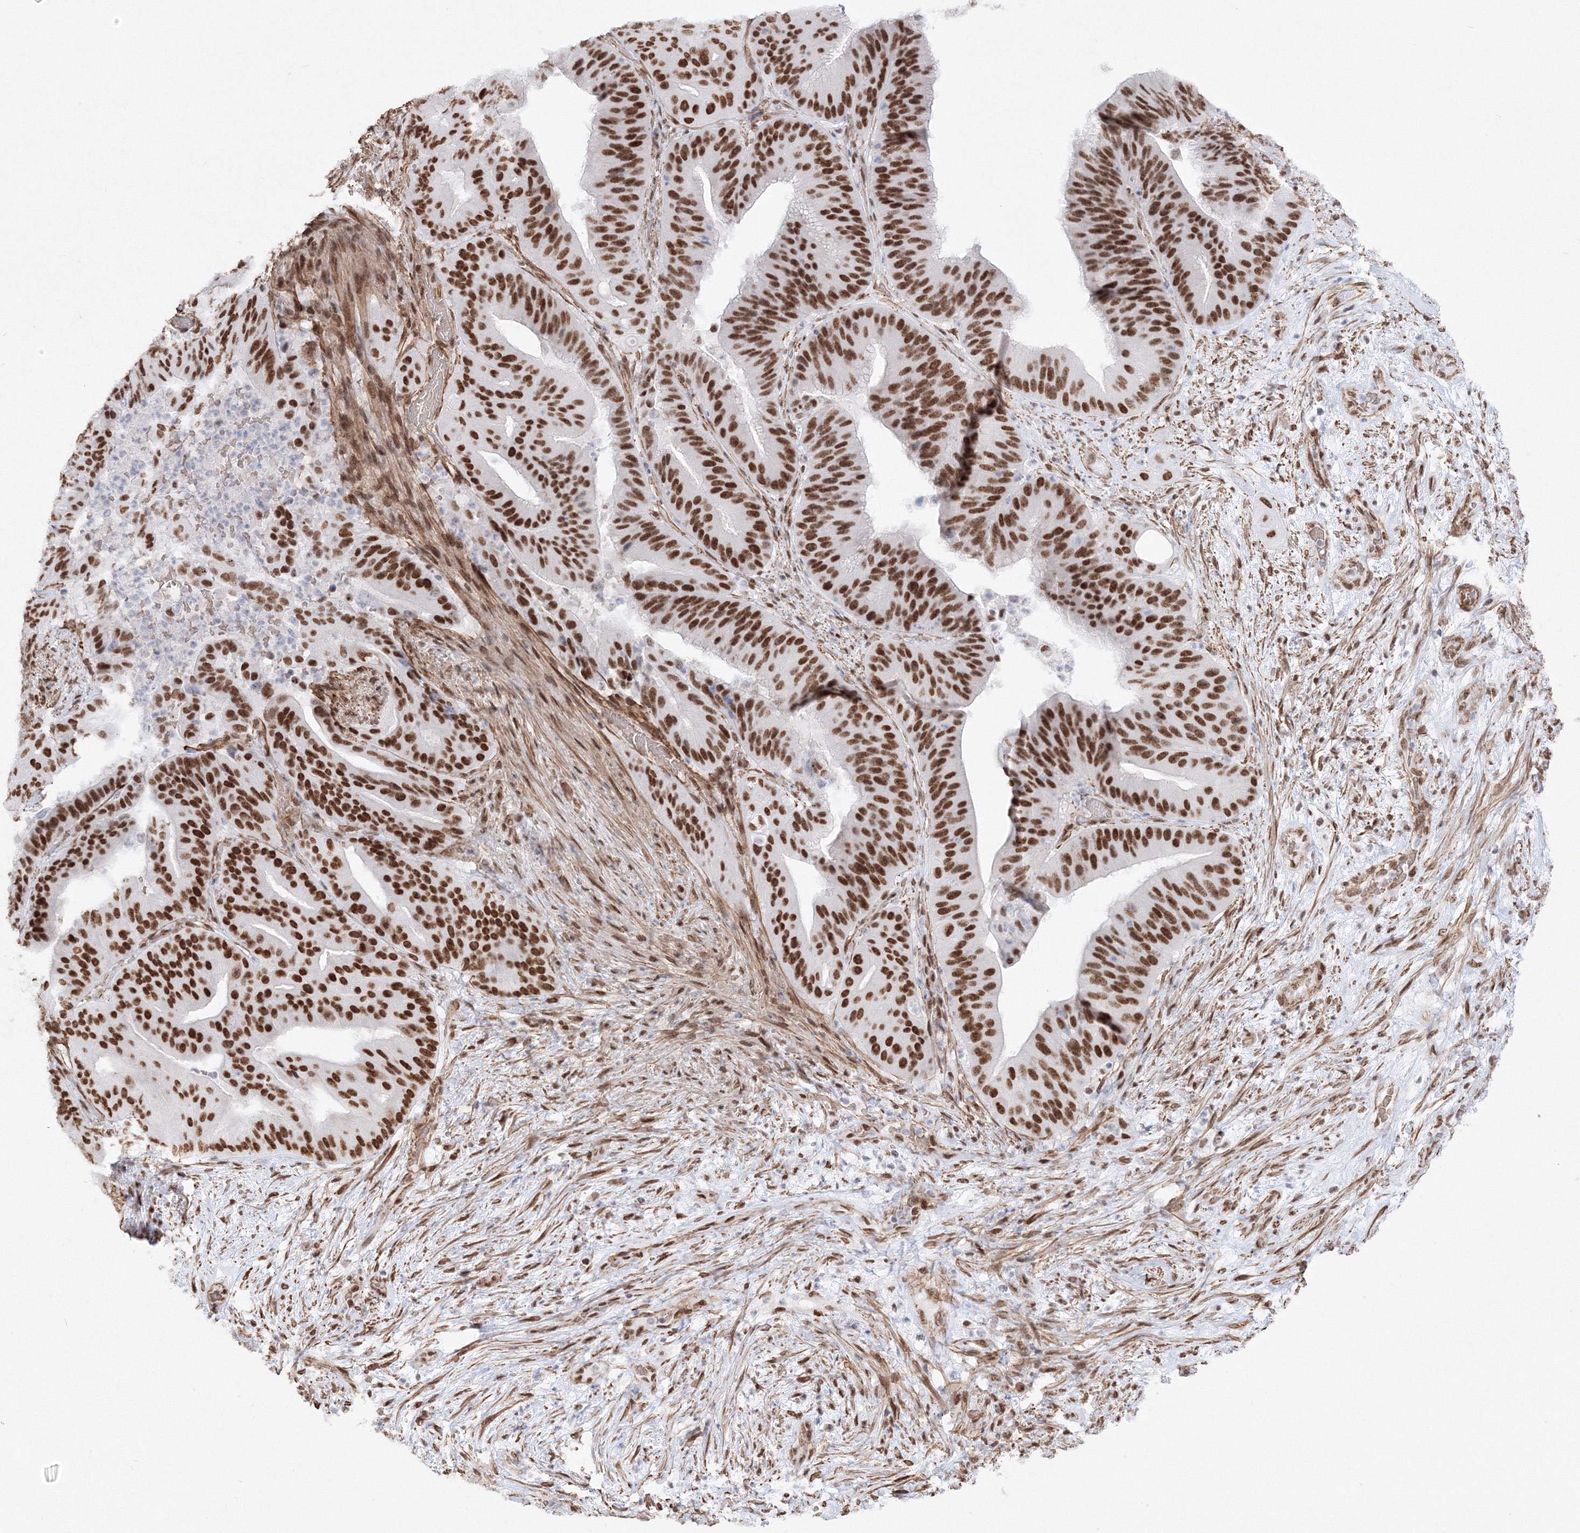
{"staining": {"intensity": "strong", "quantity": ">75%", "location": "nuclear"}, "tissue": "pancreatic cancer", "cell_type": "Tumor cells", "image_type": "cancer", "snomed": [{"axis": "morphology", "description": "Adenocarcinoma, NOS"}, {"axis": "topography", "description": "Pancreas"}], "caption": "IHC micrograph of neoplastic tissue: pancreatic adenocarcinoma stained using IHC displays high levels of strong protein expression localized specifically in the nuclear of tumor cells, appearing as a nuclear brown color.", "gene": "ZNF638", "patient": {"sex": "female", "age": 77}}